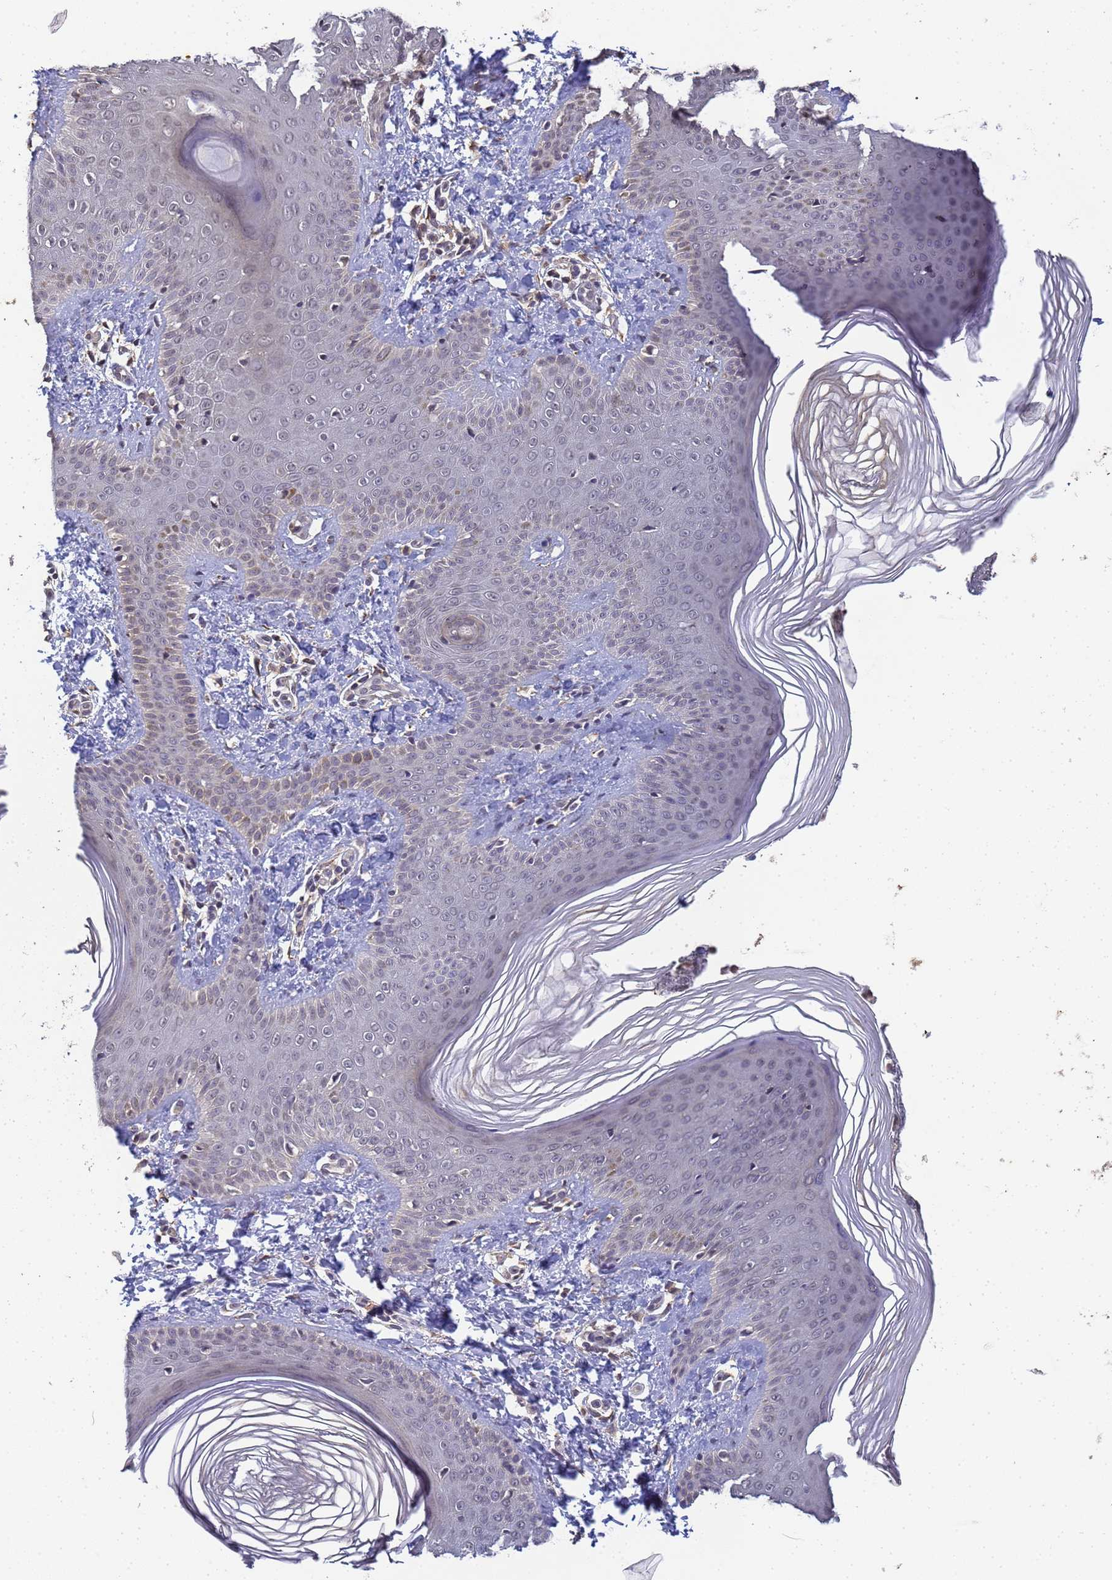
{"staining": {"intensity": "weak", "quantity": "<25%", "location": "nuclear"}, "tissue": "skin", "cell_type": "Epidermal cells", "image_type": "normal", "snomed": [{"axis": "morphology", "description": "Normal tissue, NOS"}, {"axis": "morphology", "description": "Inflammation, NOS"}, {"axis": "topography", "description": "Soft tissue"}, {"axis": "topography", "description": "Anal"}], "caption": "This micrograph is of normal skin stained with IHC to label a protein in brown with the nuclei are counter-stained blue. There is no positivity in epidermal cells. Brightfield microscopy of IHC stained with DAB (3,3'-diaminobenzidine) (brown) and hematoxylin (blue), captured at high magnification.", "gene": "MYL7", "patient": {"sex": "female", "age": 15}}